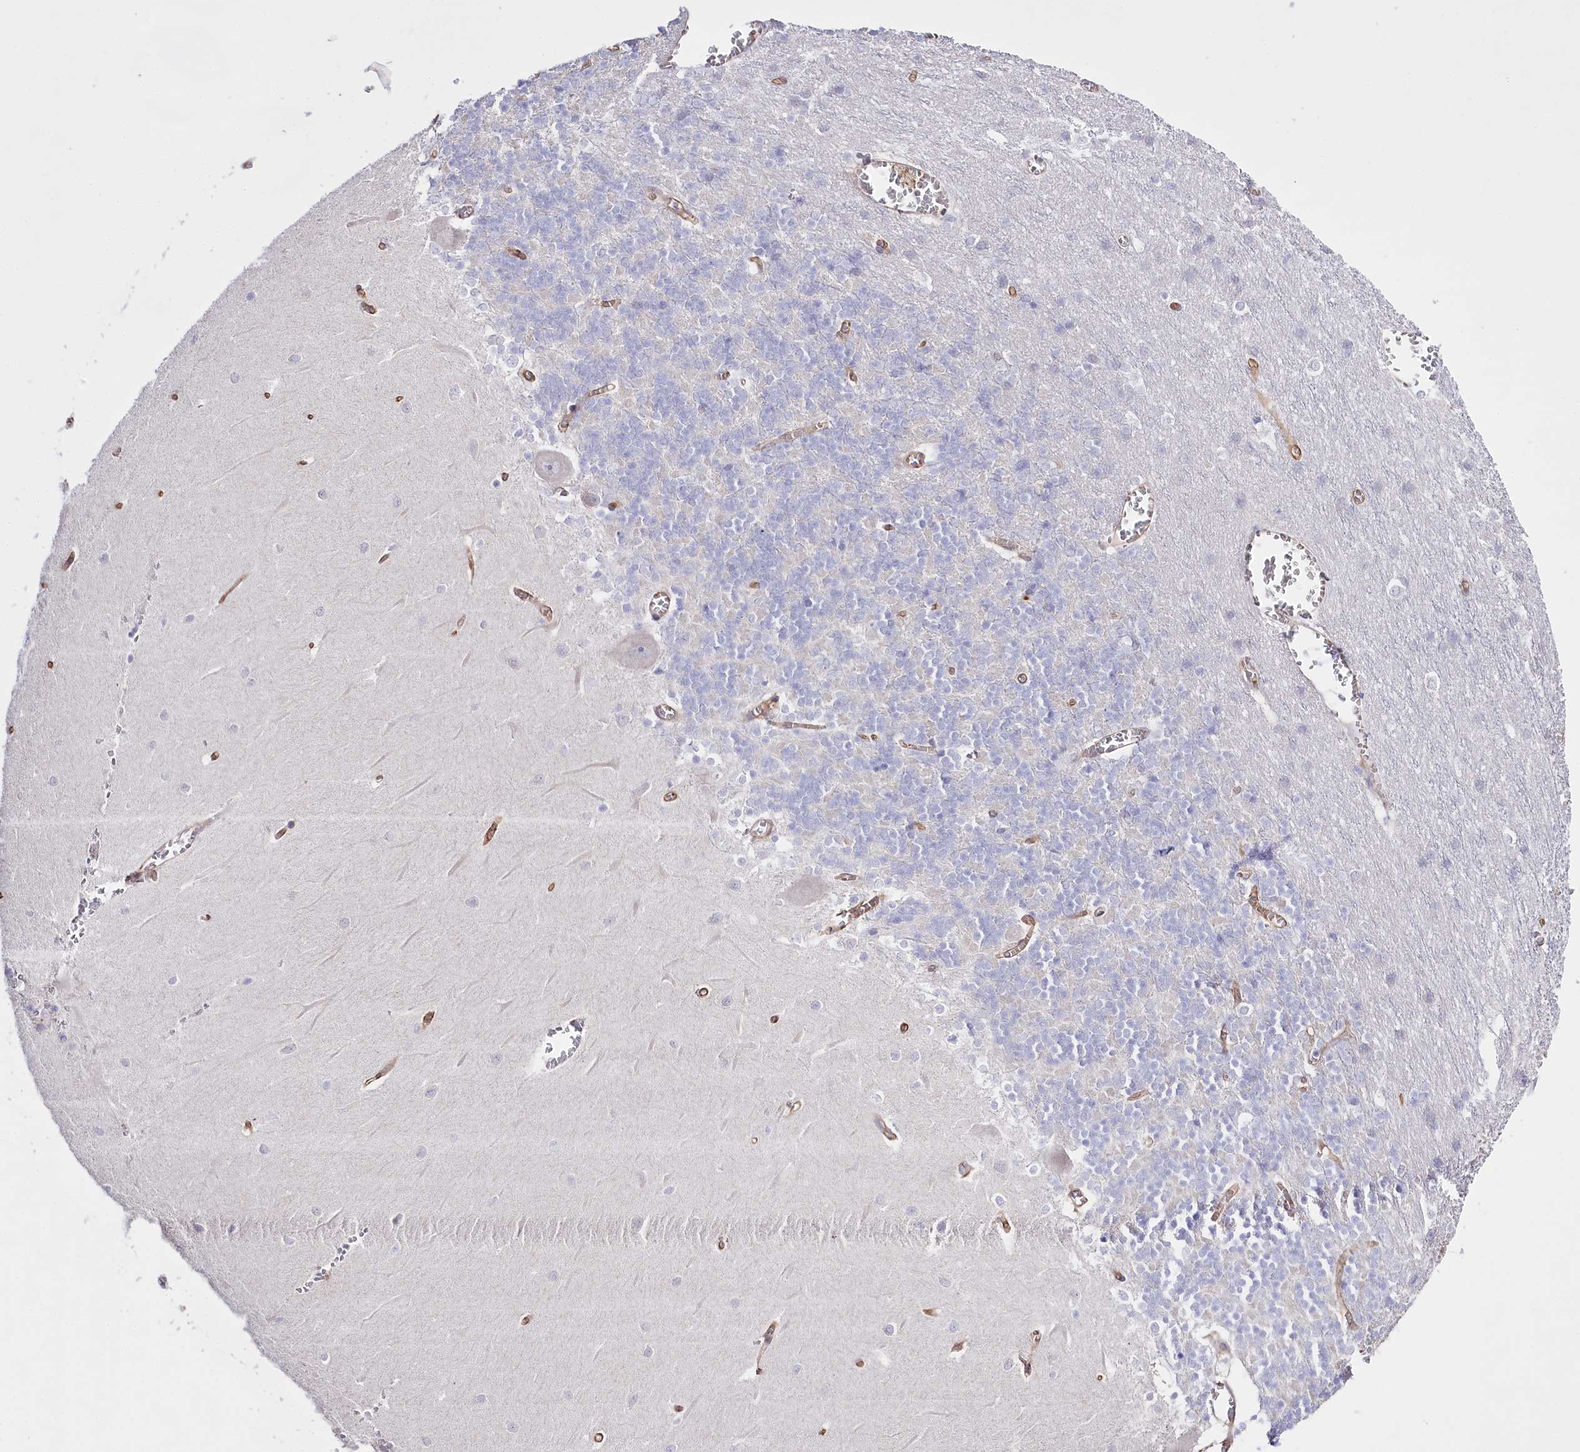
{"staining": {"intensity": "negative", "quantity": "none", "location": "none"}, "tissue": "cerebellum", "cell_type": "Cells in granular layer", "image_type": "normal", "snomed": [{"axis": "morphology", "description": "Normal tissue, NOS"}, {"axis": "topography", "description": "Cerebellum"}], "caption": "Immunohistochemistry photomicrograph of benign cerebellum: human cerebellum stained with DAB shows no significant protein staining in cells in granular layer.", "gene": "SLC39A10", "patient": {"sex": "male", "age": 37}}